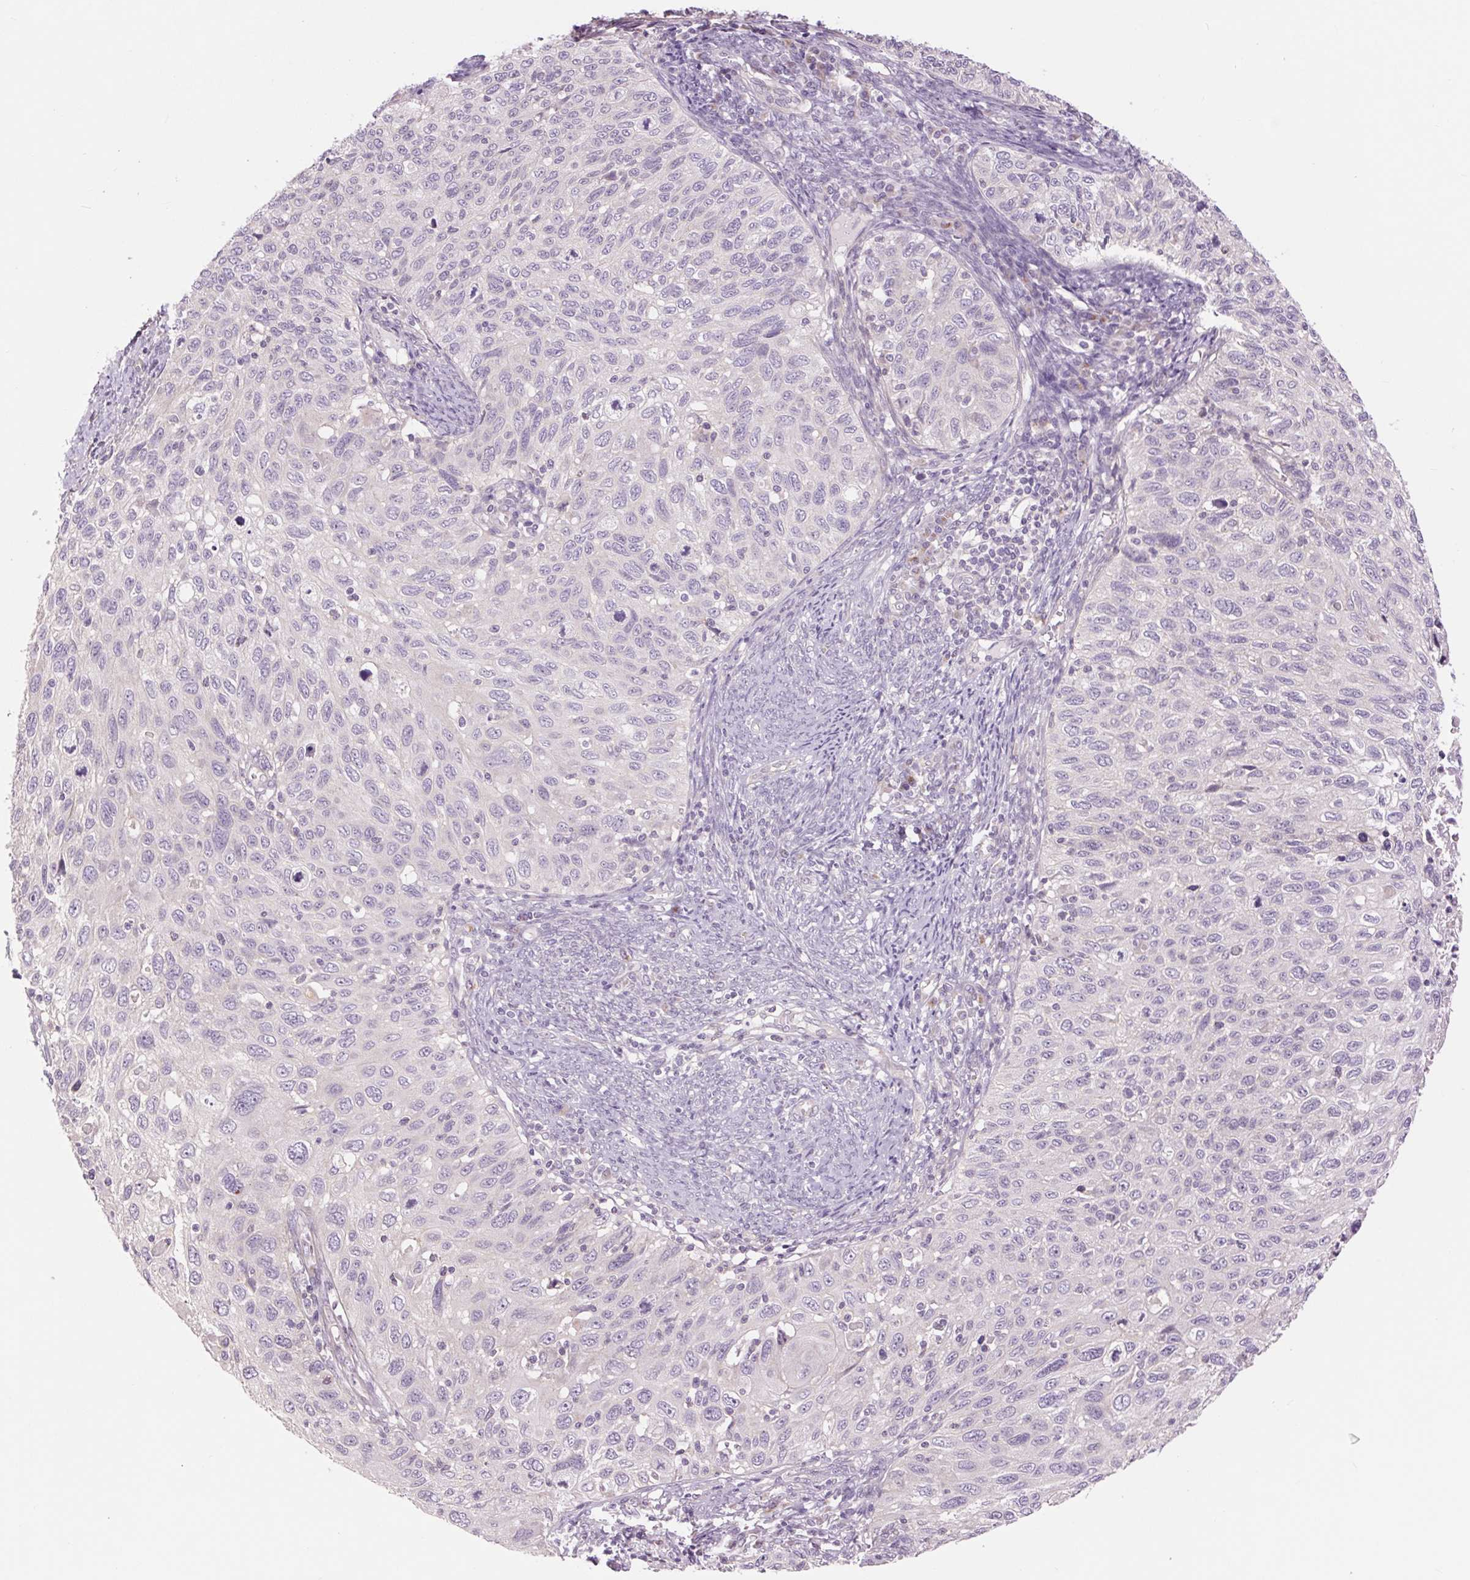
{"staining": {"intensity": "negative", "quantity": "none", "location": "none"}, "tissue": "cervical cancer", "cell_type": "Tumor cells", "image_type": "cancer", "snomed": [{"axis": "morphology", "description": "Squamous cell carcinoma, NOS"}, {"axis": "topography", "description": "Cervix"}], "caption": "A photomicrograph of squamous cell carcinoma (cervical) stained for a protein demonstrates no brown staining in tumor cells.", "gene": "CTNNA3", "patient": {"sex": "female", "age": 70}}